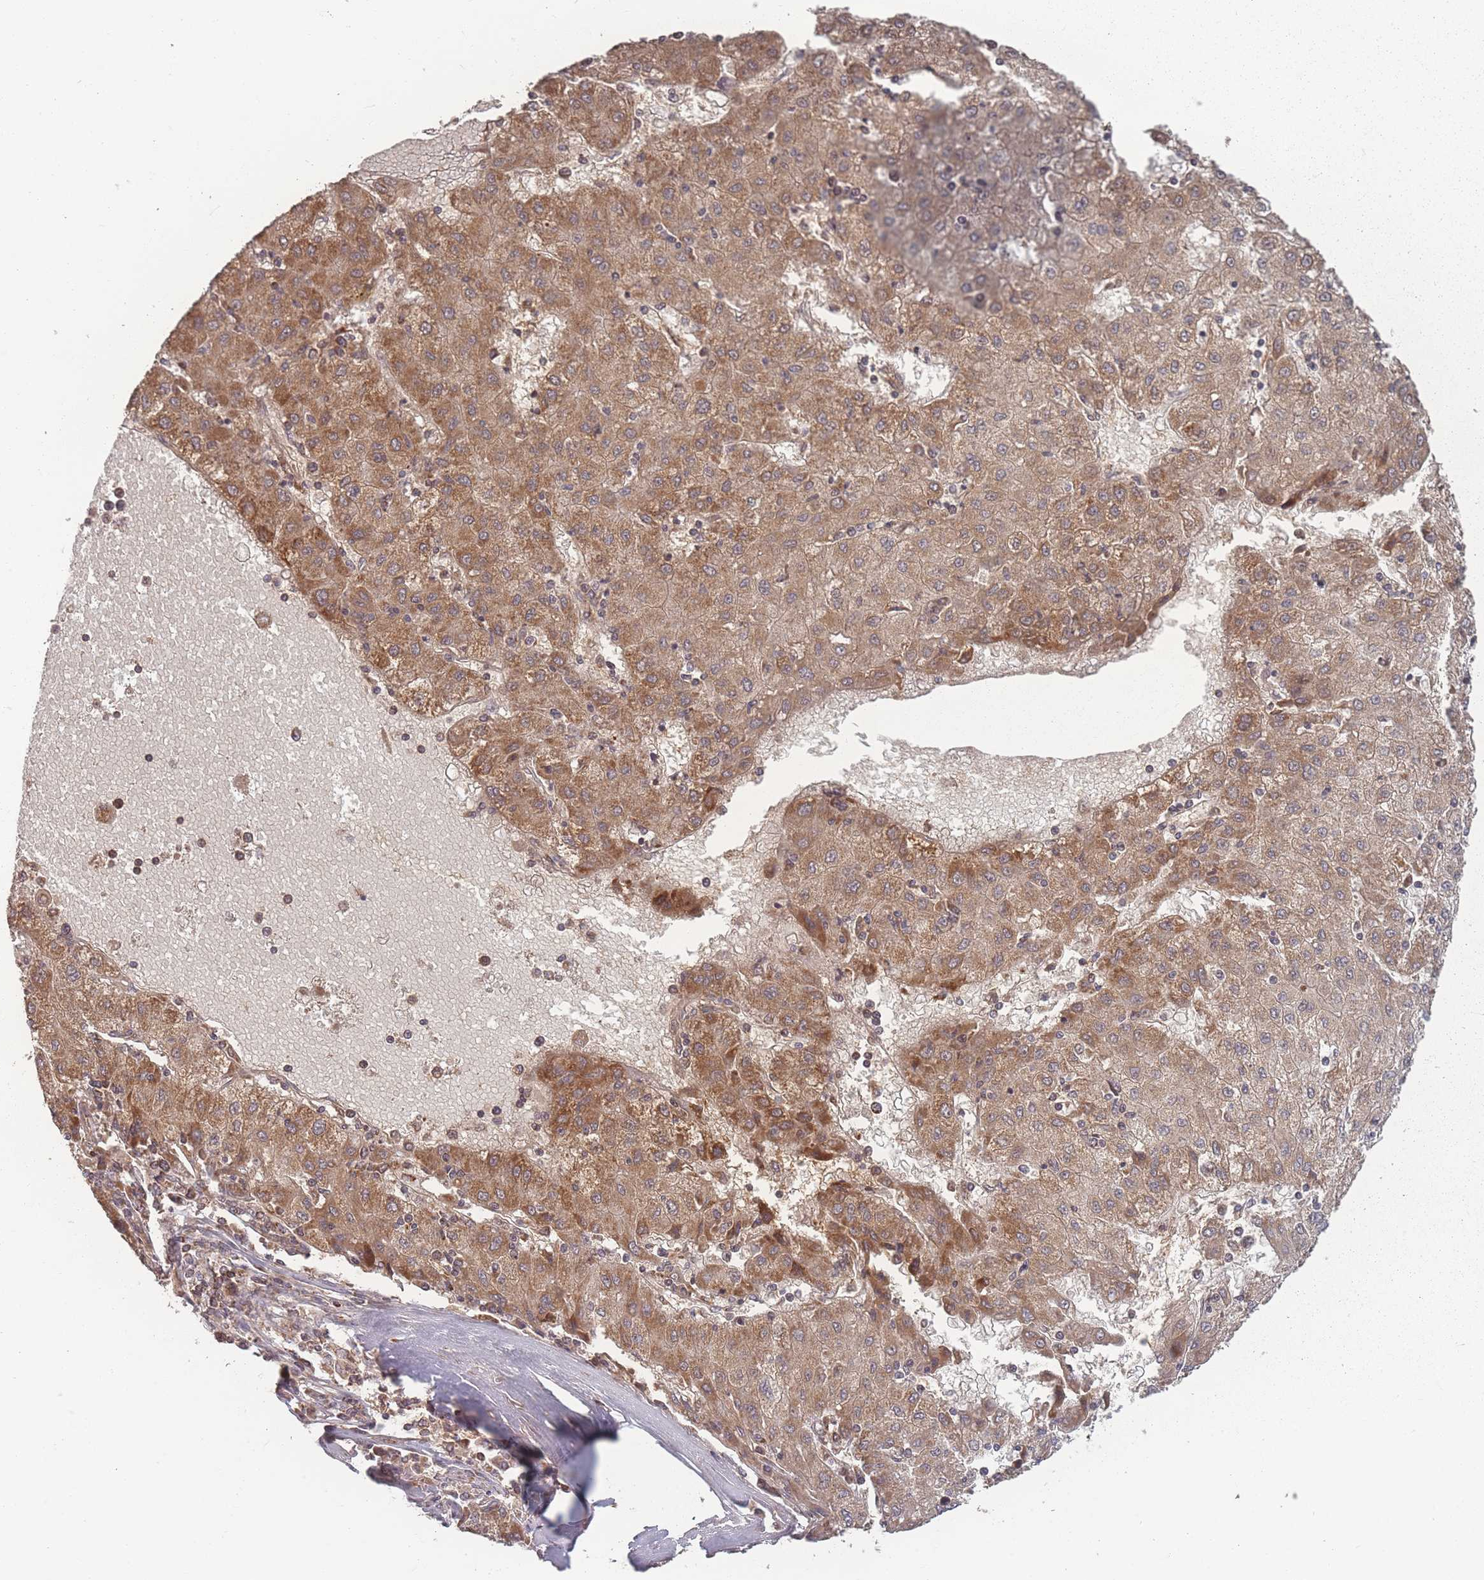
{"staining": {"intensity": "moderate", "quantity": ">75%", "location": "cytoplasmic/membranous"}, "tissue": "liver cancer", "cell_type": "Tumor cells", "image_type": "cancer", "snomed": [{"axis": "morphology", "description": "Carcinoma, Hepatocellular, NOS"}, {"axis": "topography", "description": "Liver"}], "caption": "Liver cancer tissue reveals moderate cytoplasmic/membranous staining in about >75% of tumor cells, visualized by immunohistochemistry.", "gene": "LYRM7", "patient": {"sex": "male", "age": 72}}